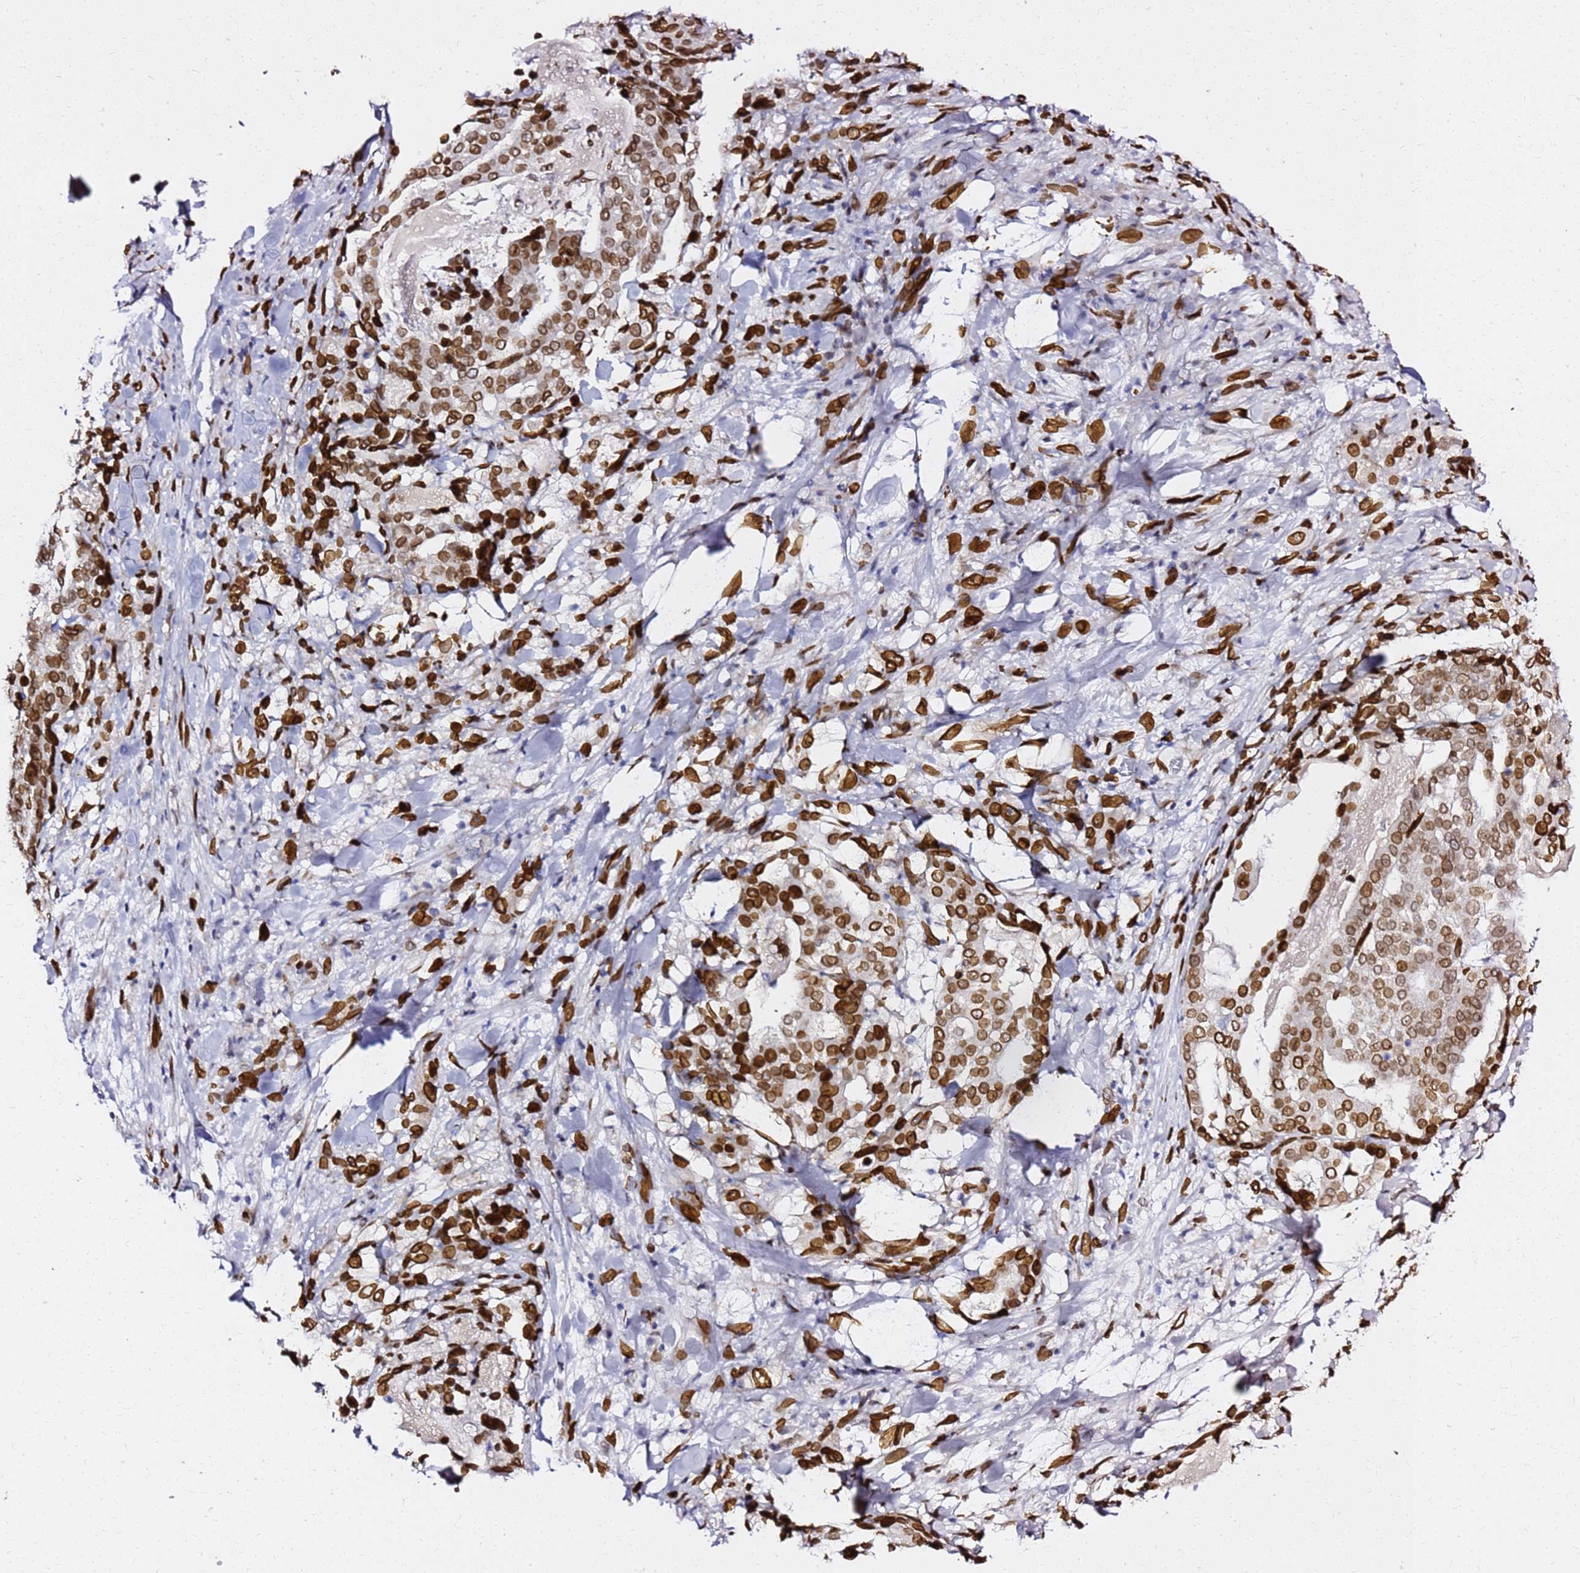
{"staining": {"intensity": "strong", "quantity": ">75%", "location": "cytoplasmic/membranous,nuclear"}, "tissue": "stomach cancer", "cell_type": "Tumor cells", "image_type": "cancer", "snomed": [{"axis": "morphology", "description": "Adenocarcinoma, NOS"}, {"axis": "topography", "description": "Stomach"}], "caption": "This micrograph shows IHC staining of stomach adenocarcinoma, with high strong cytoplasmic/membranous and nuclear positivity in approximately >75% of tumor cells.", "gene": "C6orf141", "patient": {"sex": "male", "age": 48}}